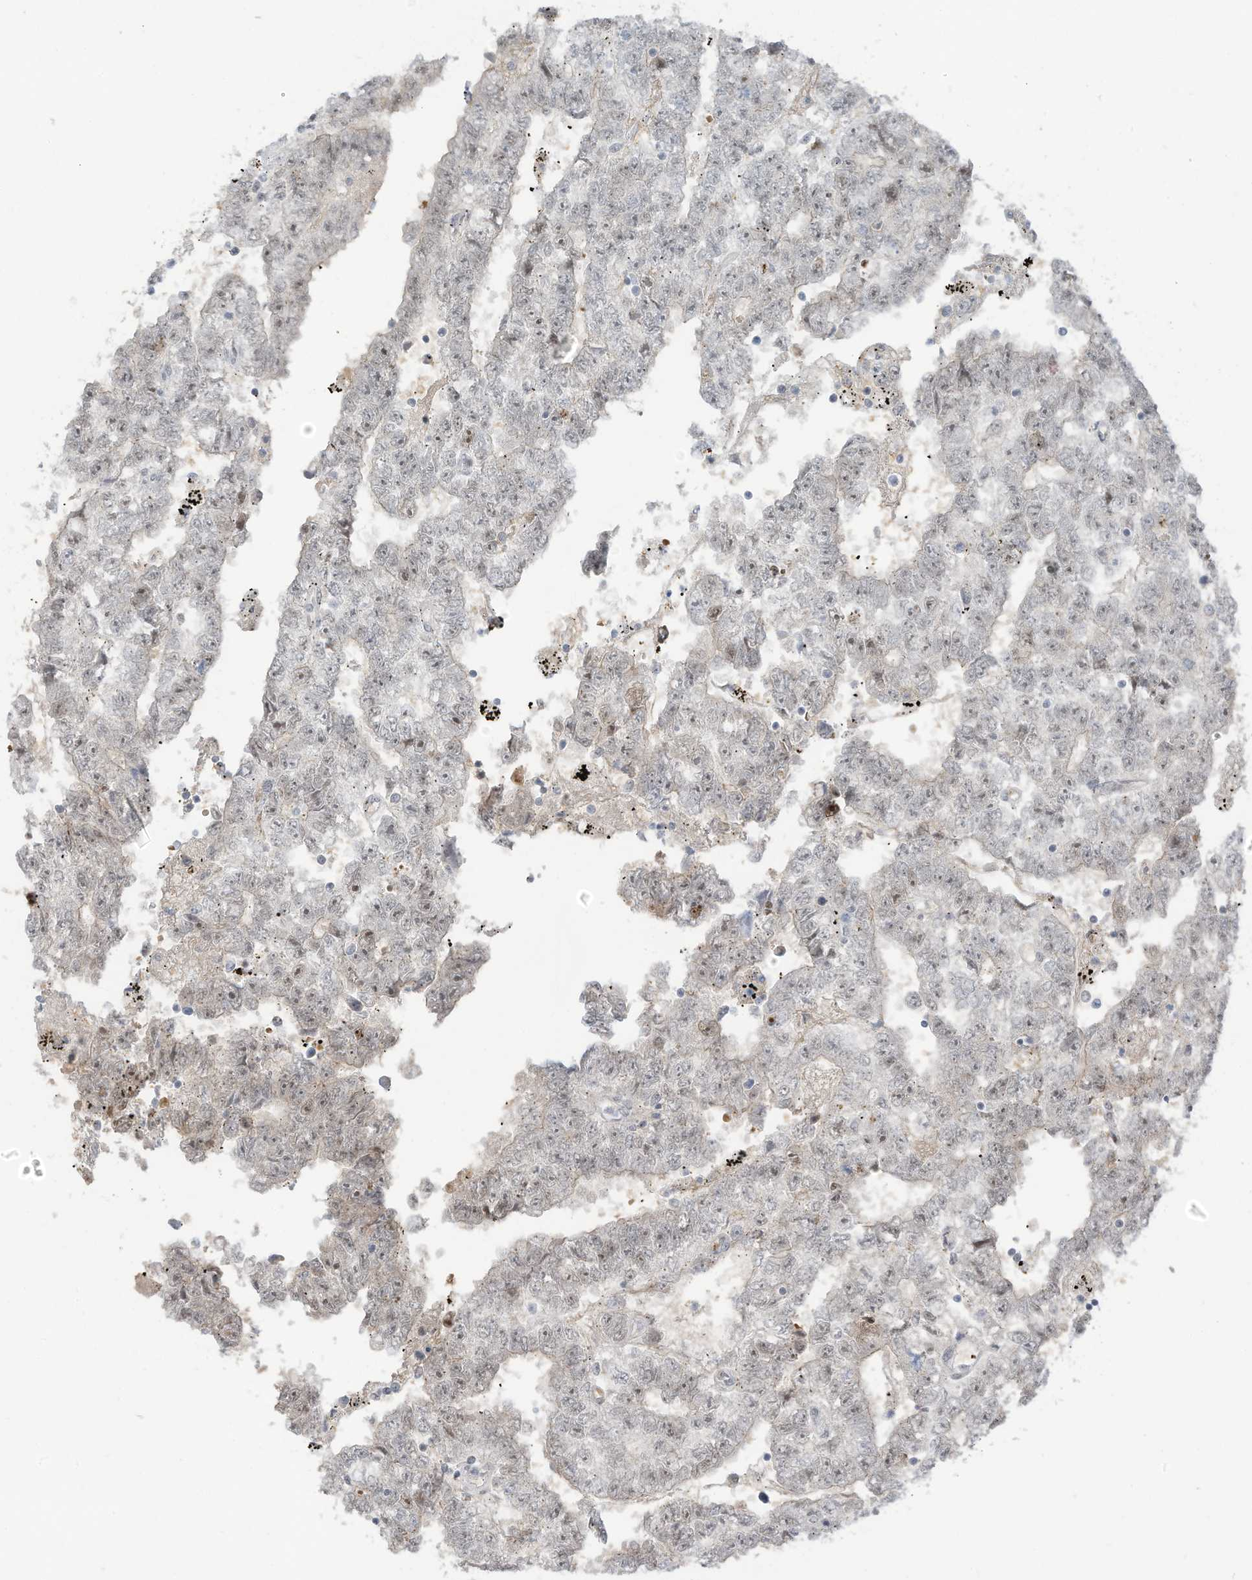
{"staining": {"intensity": "negative", "quantity": "none", "location": "none"}, "tissue": "testis cancer", "cell_type": "Tumor cells", "image_type": "cancer", "snomed": [{"axis": "morphology", "description": "Carcinoma, Embryonal, NOS"}, {"axis": "topography", "description": "Testis"}], "caption": "IHC micrograph of human testis cancer (embryonal carcinoma) stained for a protein (brown), which displays no expression in tumor cells.", "gene": "ZCWPW2", "patient": {"sex": "male", "age": 25}}